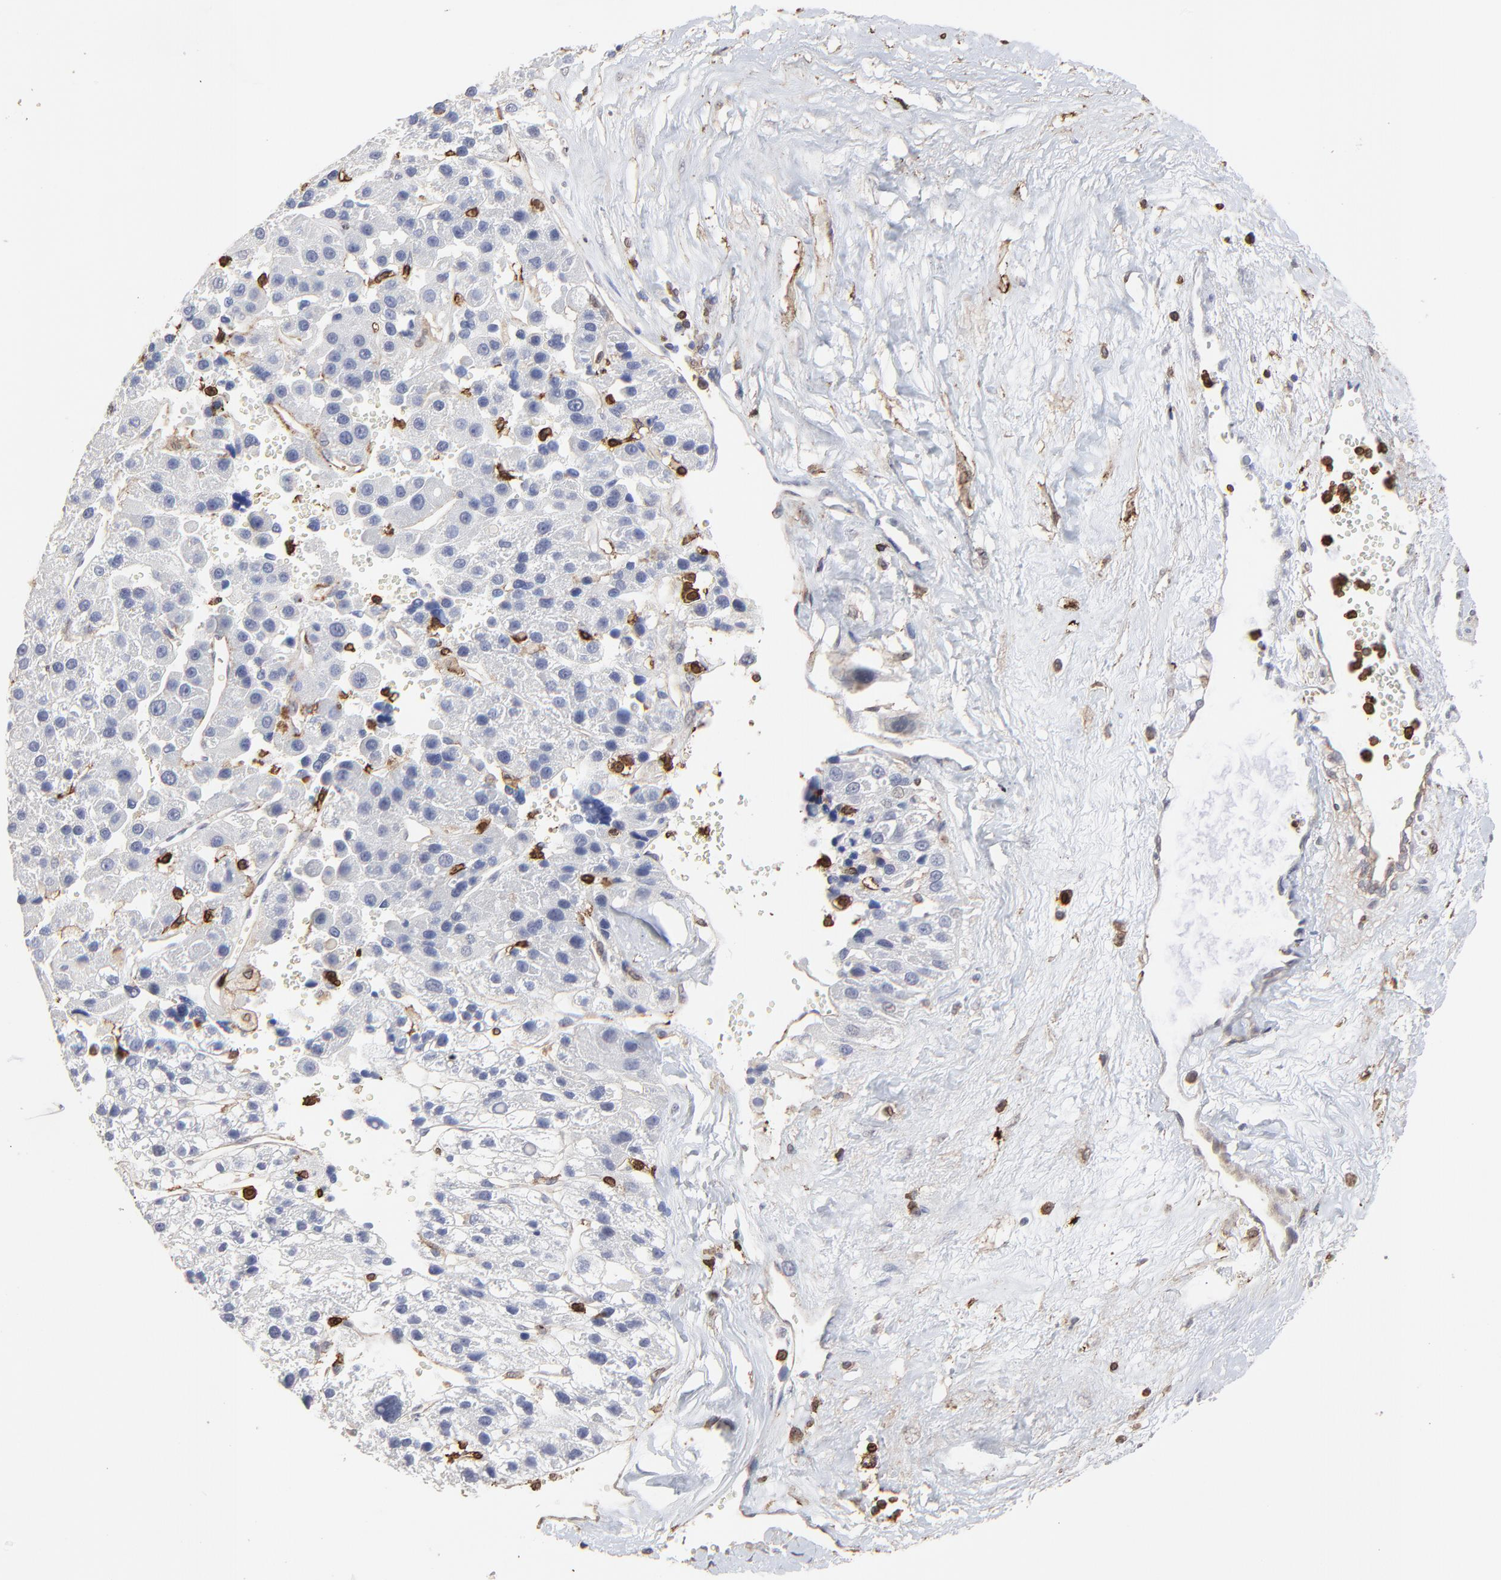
{"staining": {"intensity": "negative", "quantity": "none", "location": "none"}, "tissue": "liver cancer", "cell_type": "Tumor cells", "image_type": "cancer", "snomed": [{"axis": "morphology", "description": "Carcinoma, Hepatocellular, NOS"}, {"axis": "topography", "description": "Liver"}], "caption": "This is an immunohistochemistry image of human hepatocellular carcinoma (liver). There is no expression in tumor cells.", "gene": "SLC6A14", "patient": {"sex": "female", "age": 85}}